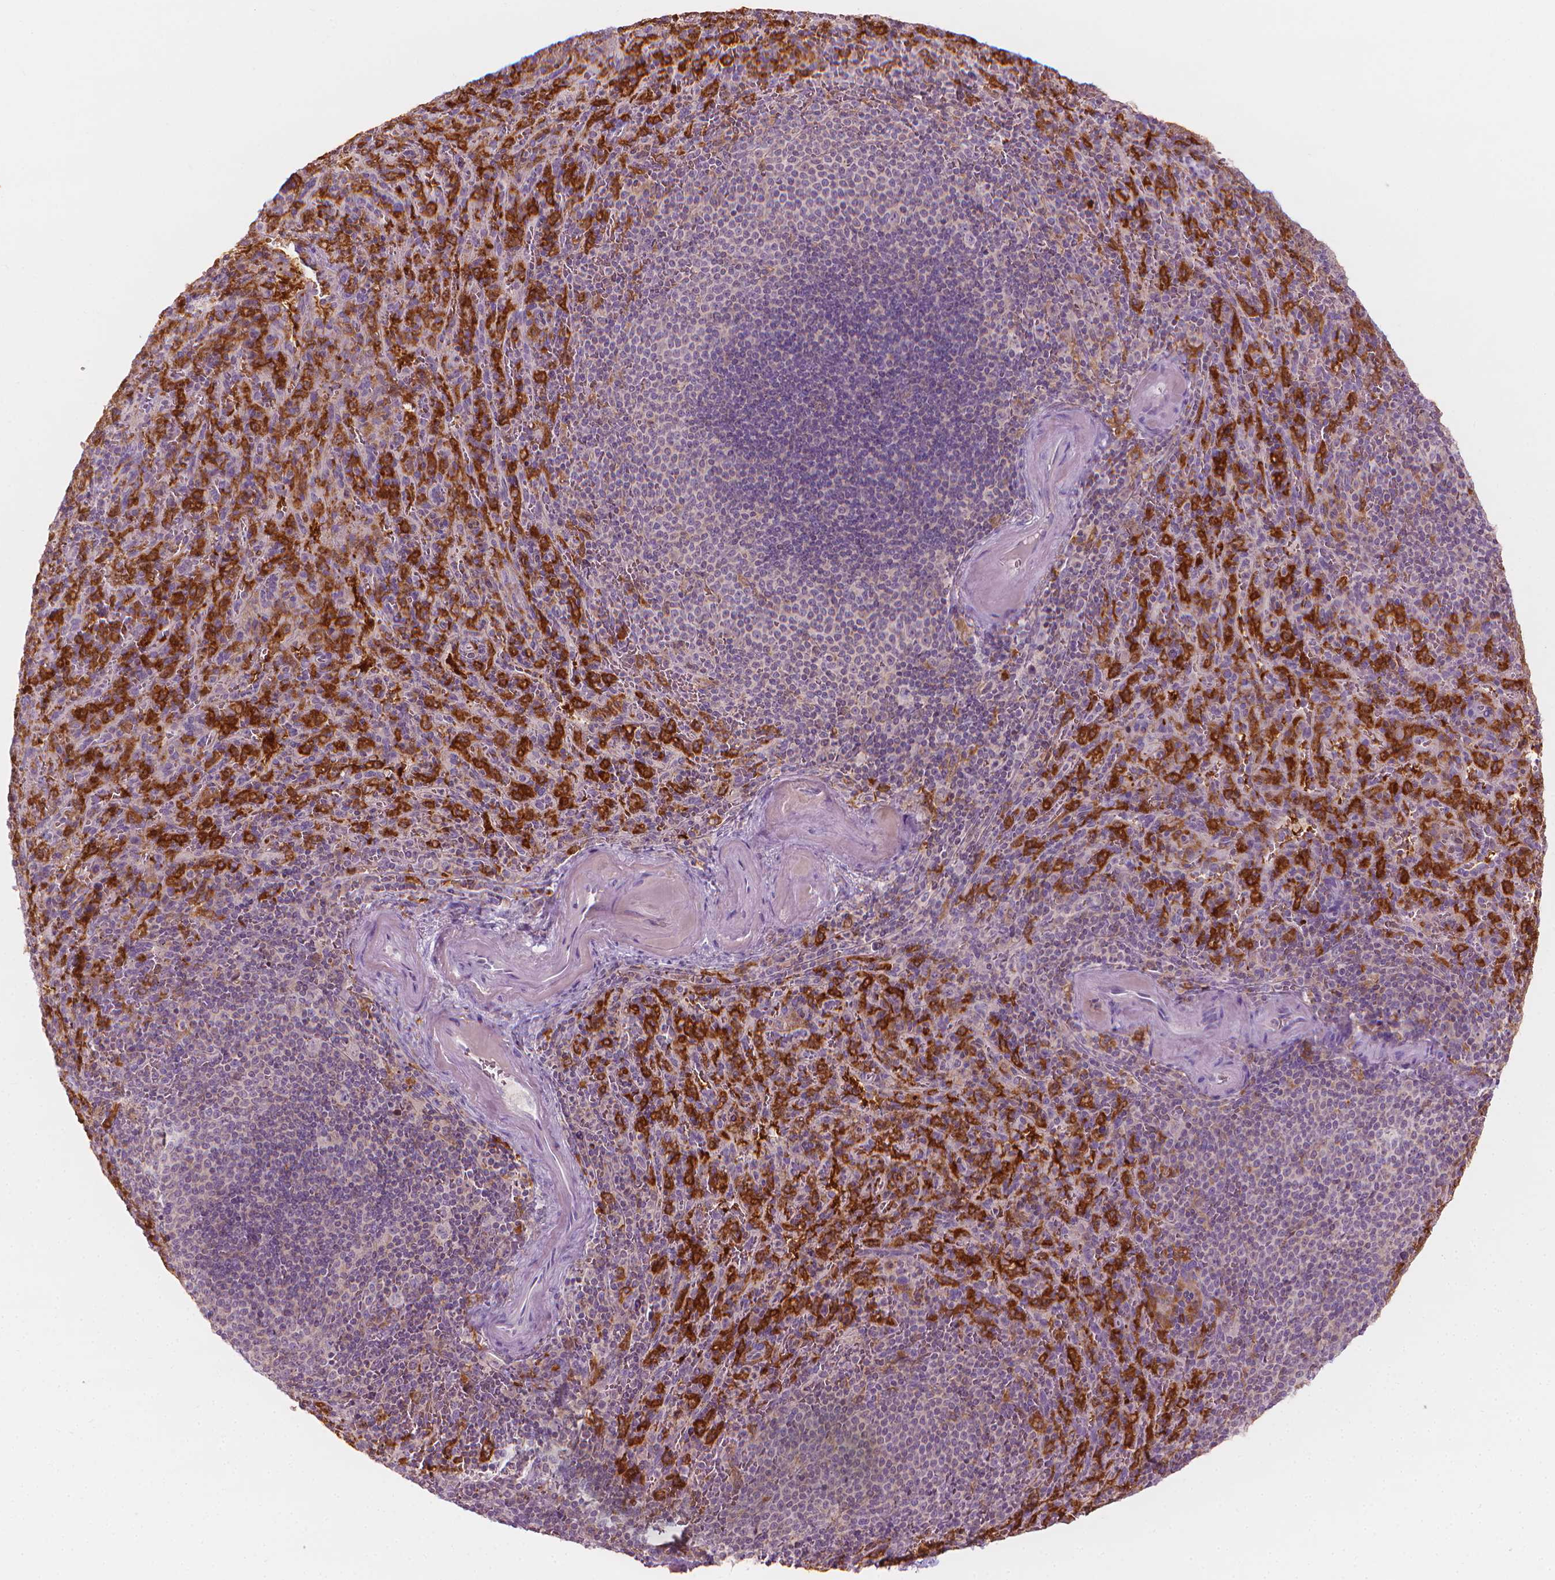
{"staining": {"intensity": "negative", "quantity": "none", "location": "none"}, "tissue": "spleen", "cell_type": "Cells in red pulp", "image_type": "normal", "snomed": [{"axis": "morphology", "description": "Normal tissue, NOS"}, {"axis": "topography", "description": "Spleen"}], "caption": "This histopathology image is of normal spleen stained with immunohistochemistry to label a protein in brown with the nuclei are counter-stained blue. There is no positivity in cells in red pulp. (DAB (3,3'-diaminobenzidine) immunohistochemistry with hematoxylin counter stain).", "gene": "SHMT1", "patient": {"sex": "male", "age": 57}}